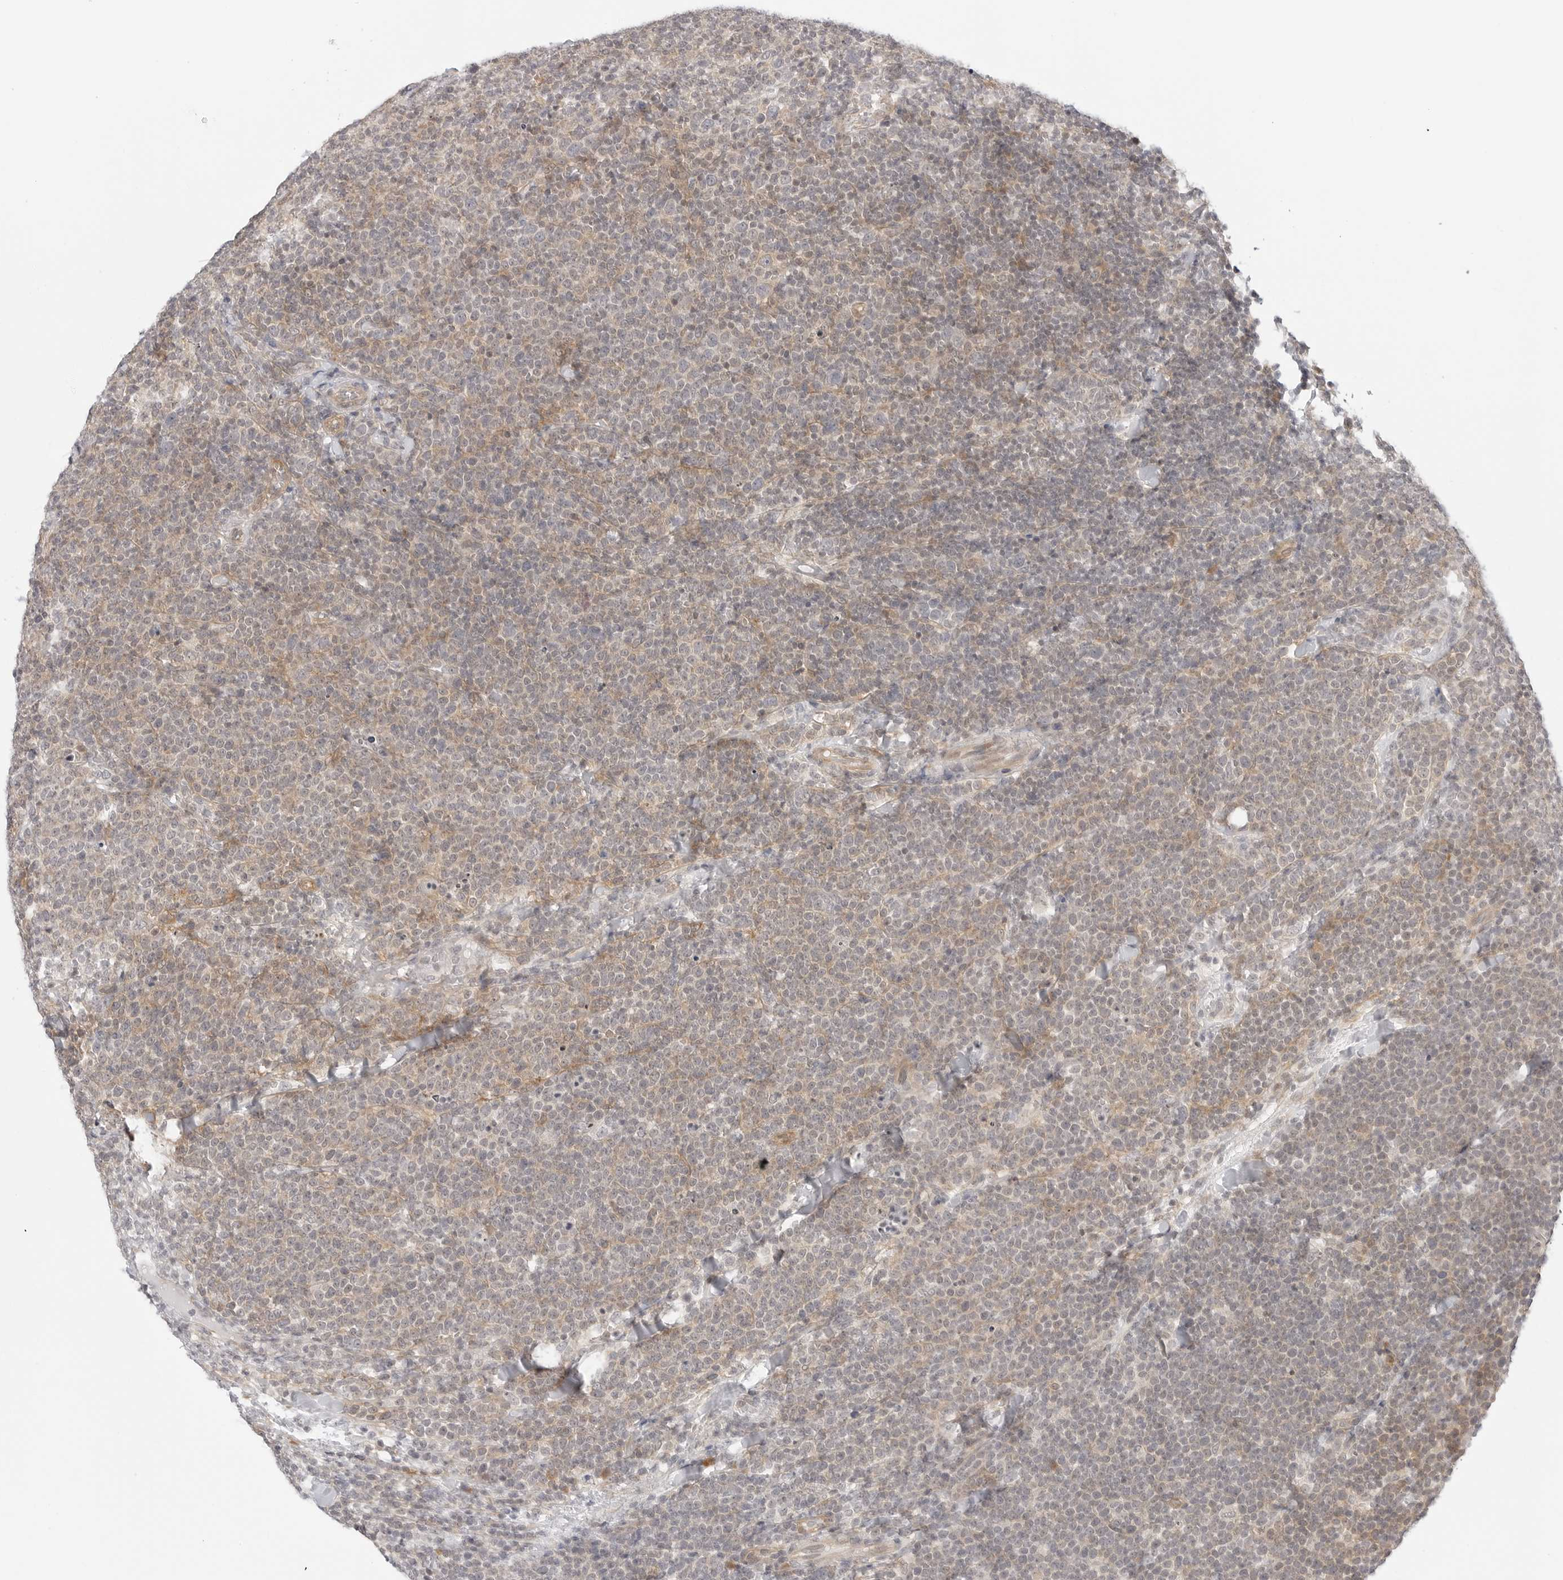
{"staining": {"intensity": "weak", "quantity": "25%-75%", "location": "cytoplasmic/membranous"}, "tissue": "lymphoma", "cell_type": "Tumor cells", "image_type": "cancer", "snomed": [{"axis": "morphology", "description": "Malignant lymphoma, non-Hodgkin's type, High grade"}, {"axis": "topography", "description": "Lymph node"}], "caption": "Protein analysis of lymphoma tissue shows weak cytoplasmic/membranous staining in about 25%-75% of tumor cells.", "gene": "TCP1", "patient": {"sex": "male", "age": 61}}